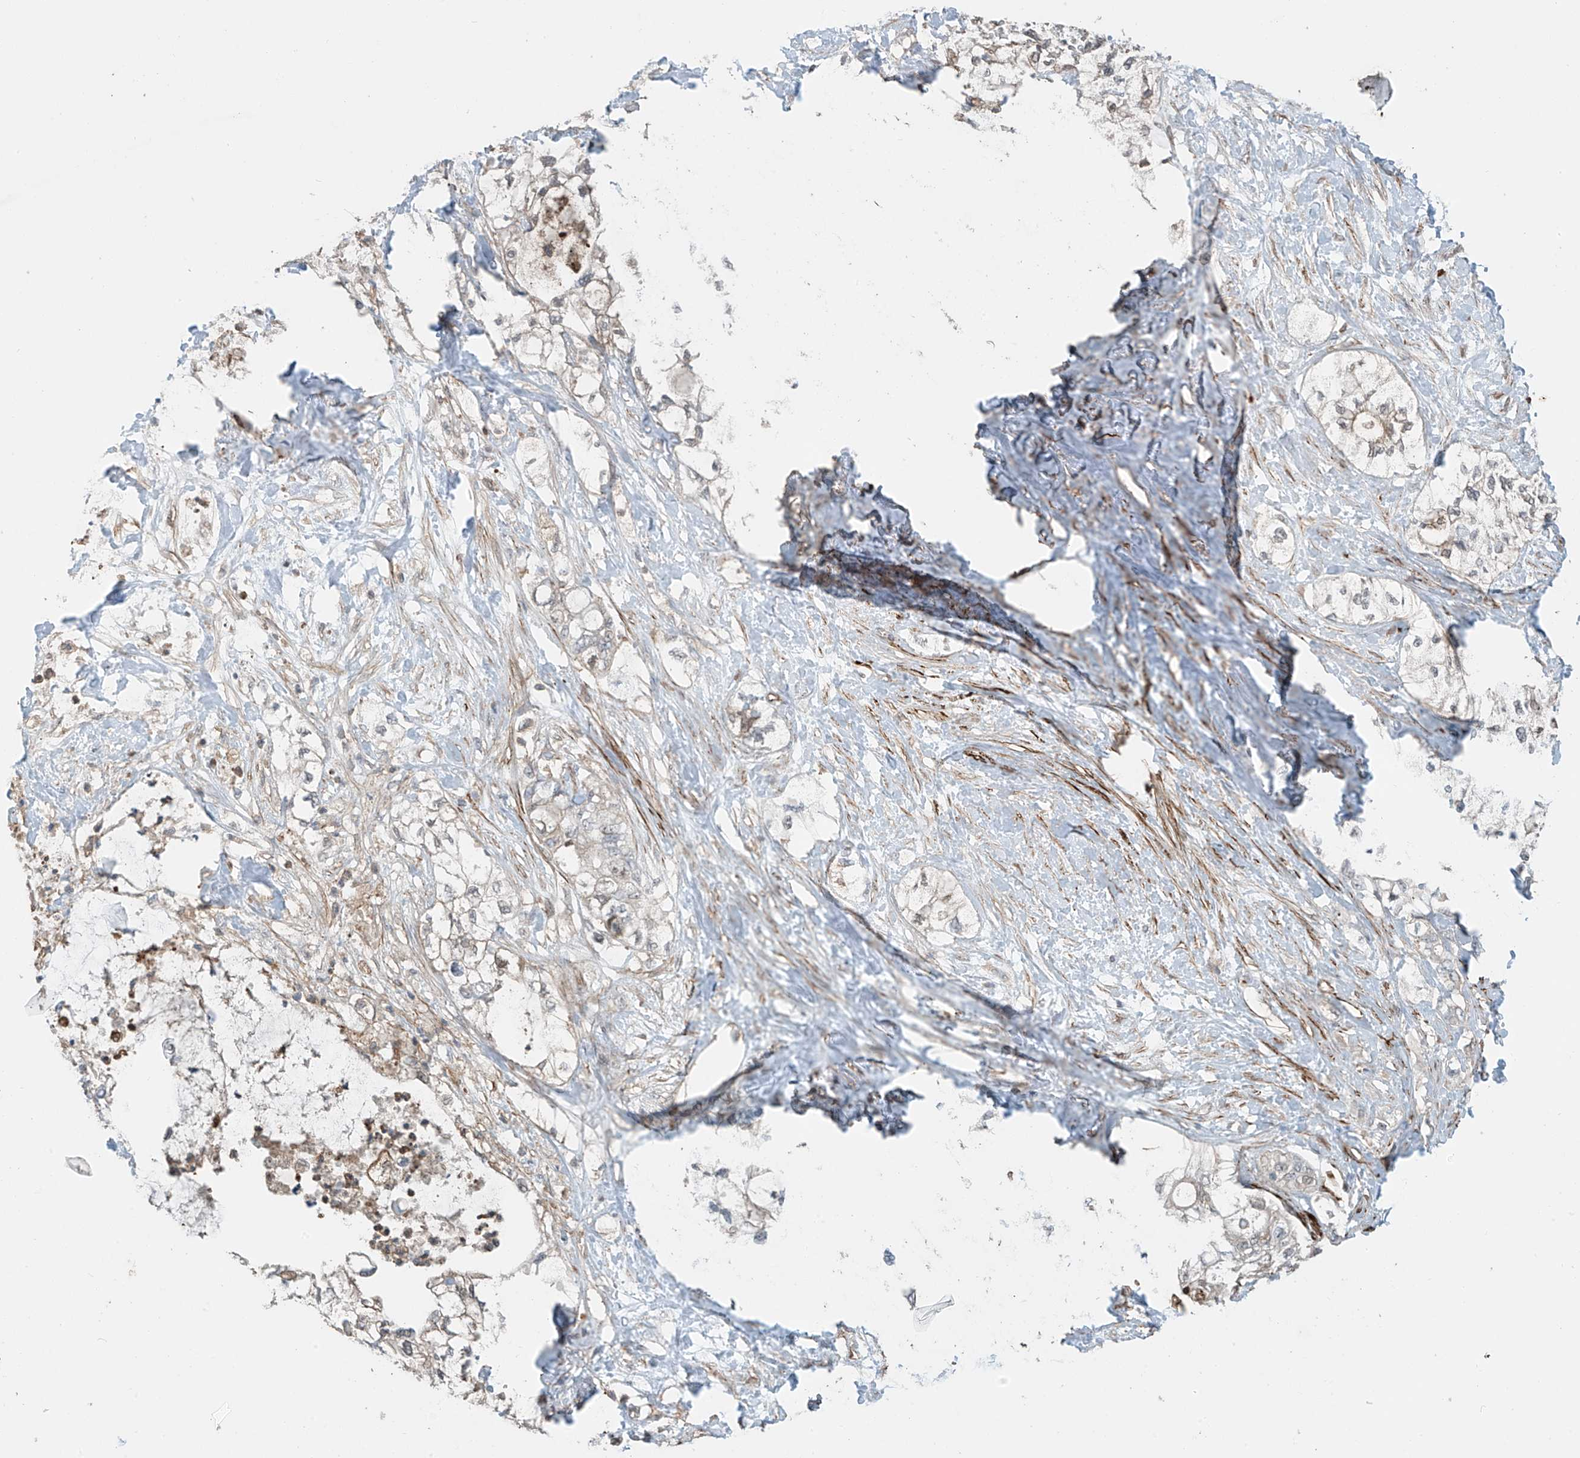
{"staining": {"intensity": "negative", "quantity": "none", "location": "none"}, "tissue": "pancreatic cancer", "cell_type": "Tumor cells", "image_type": "cancer", "snomed": [{"axis": "morphology", "description": "Adenocarcinoma, NOS"}, {"axis": "topography", "description": "Pancreas"}], "caption": "This is an IHC micrograph of pancreatic cancer (adenocarcinoma). There is no positivity in tumor cells.", "gene": "SH3BGRL3", "patient": {"sex": "male", "age": 70}}